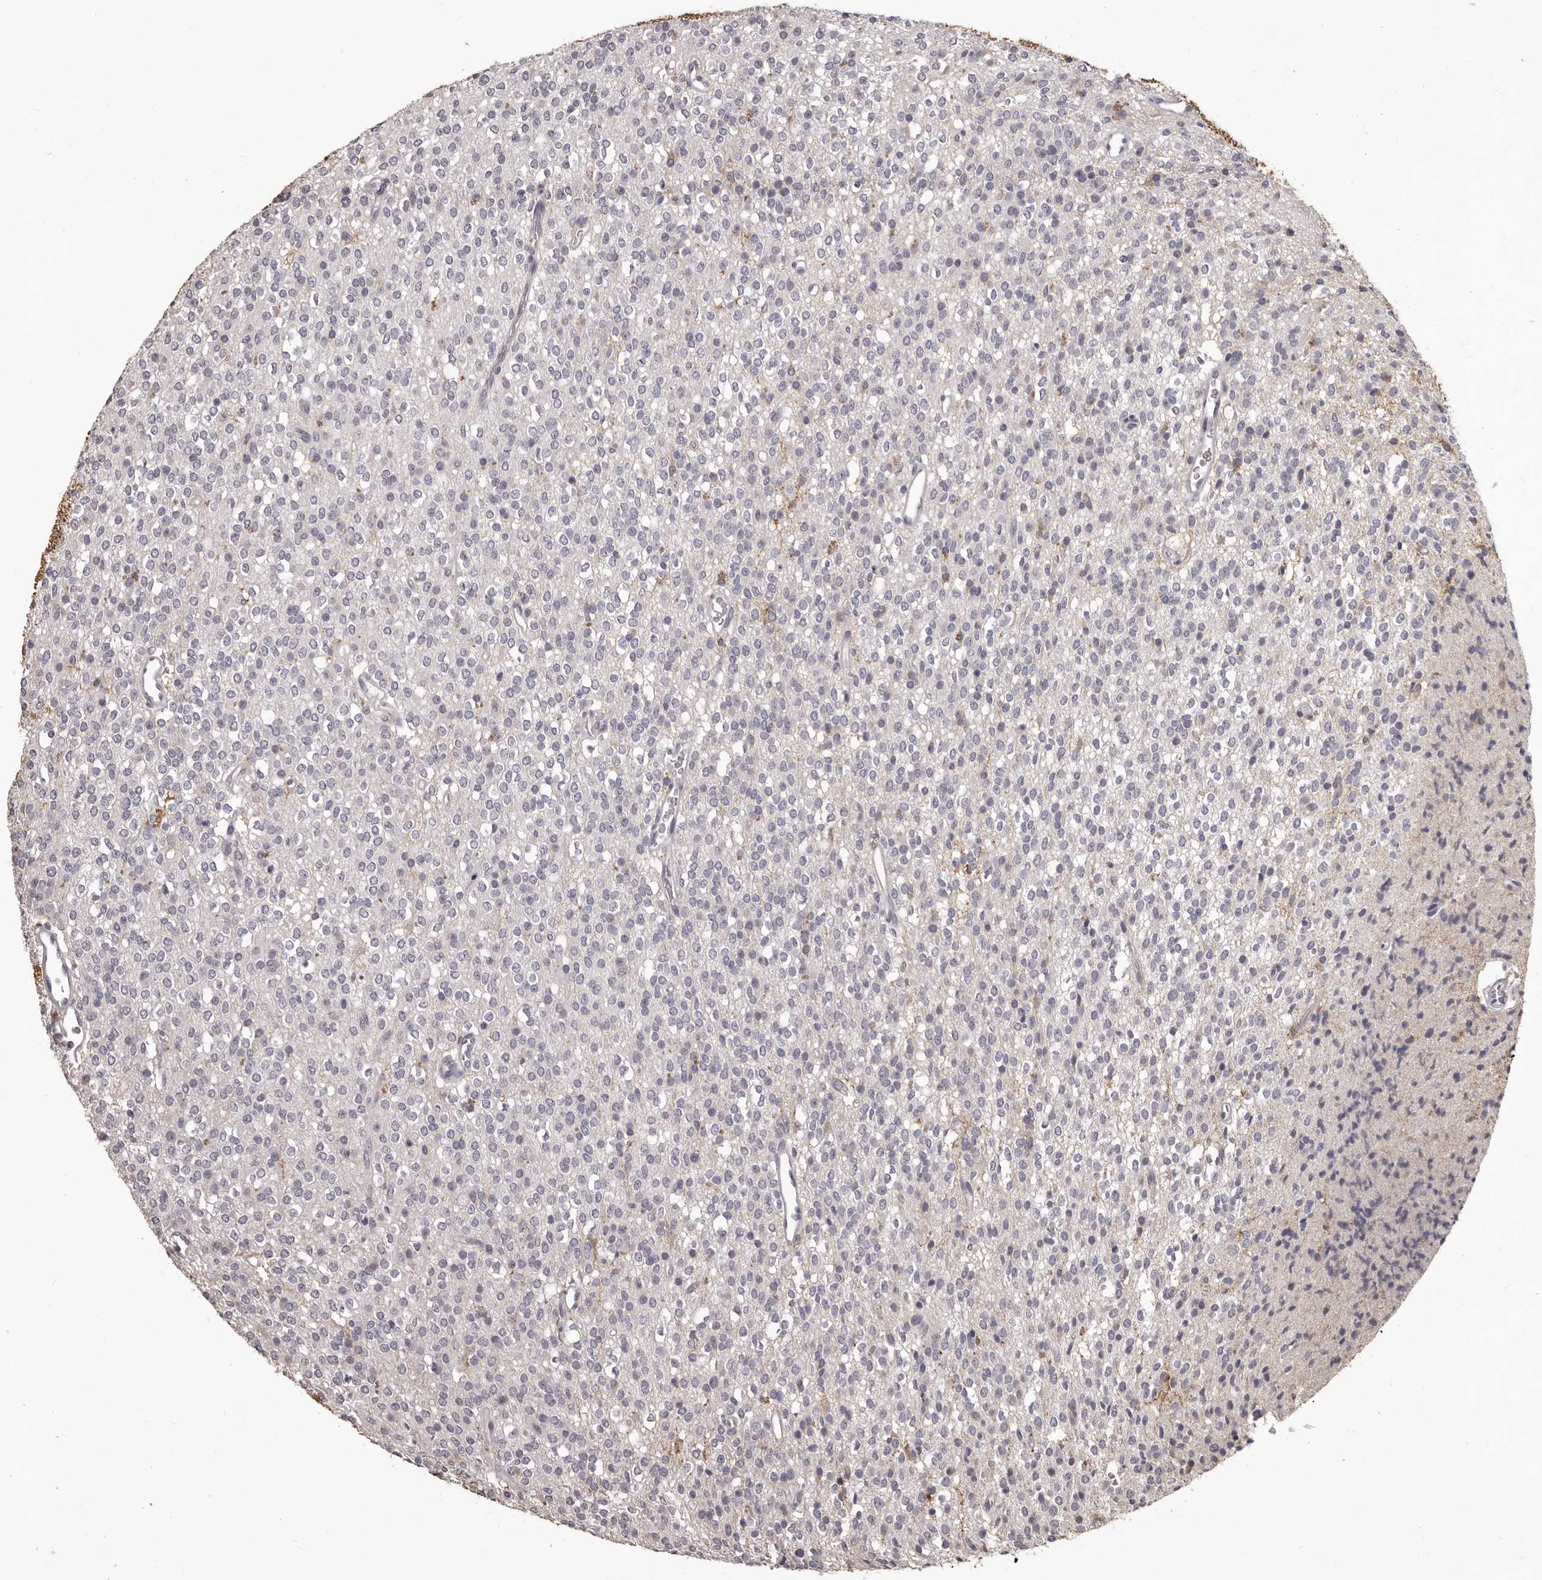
{"staining": {"intensity": "negative", "quantity": "none", "location": "none"}, "tissue": "glioma", "cell_type": "Tumor cells", "image_type": "cancer", "snomed": [{"axis": "morphology", "description": "Glioma, malignant, High grade"}, {"axis": "topography", "description": "Brain"}], "caption": "Protein analysis of malignant glioma (high-grade) reveals no significant expression in tumor cells.", "gene": "GPR78", "patient": {"sex": "male", "age": 34}}